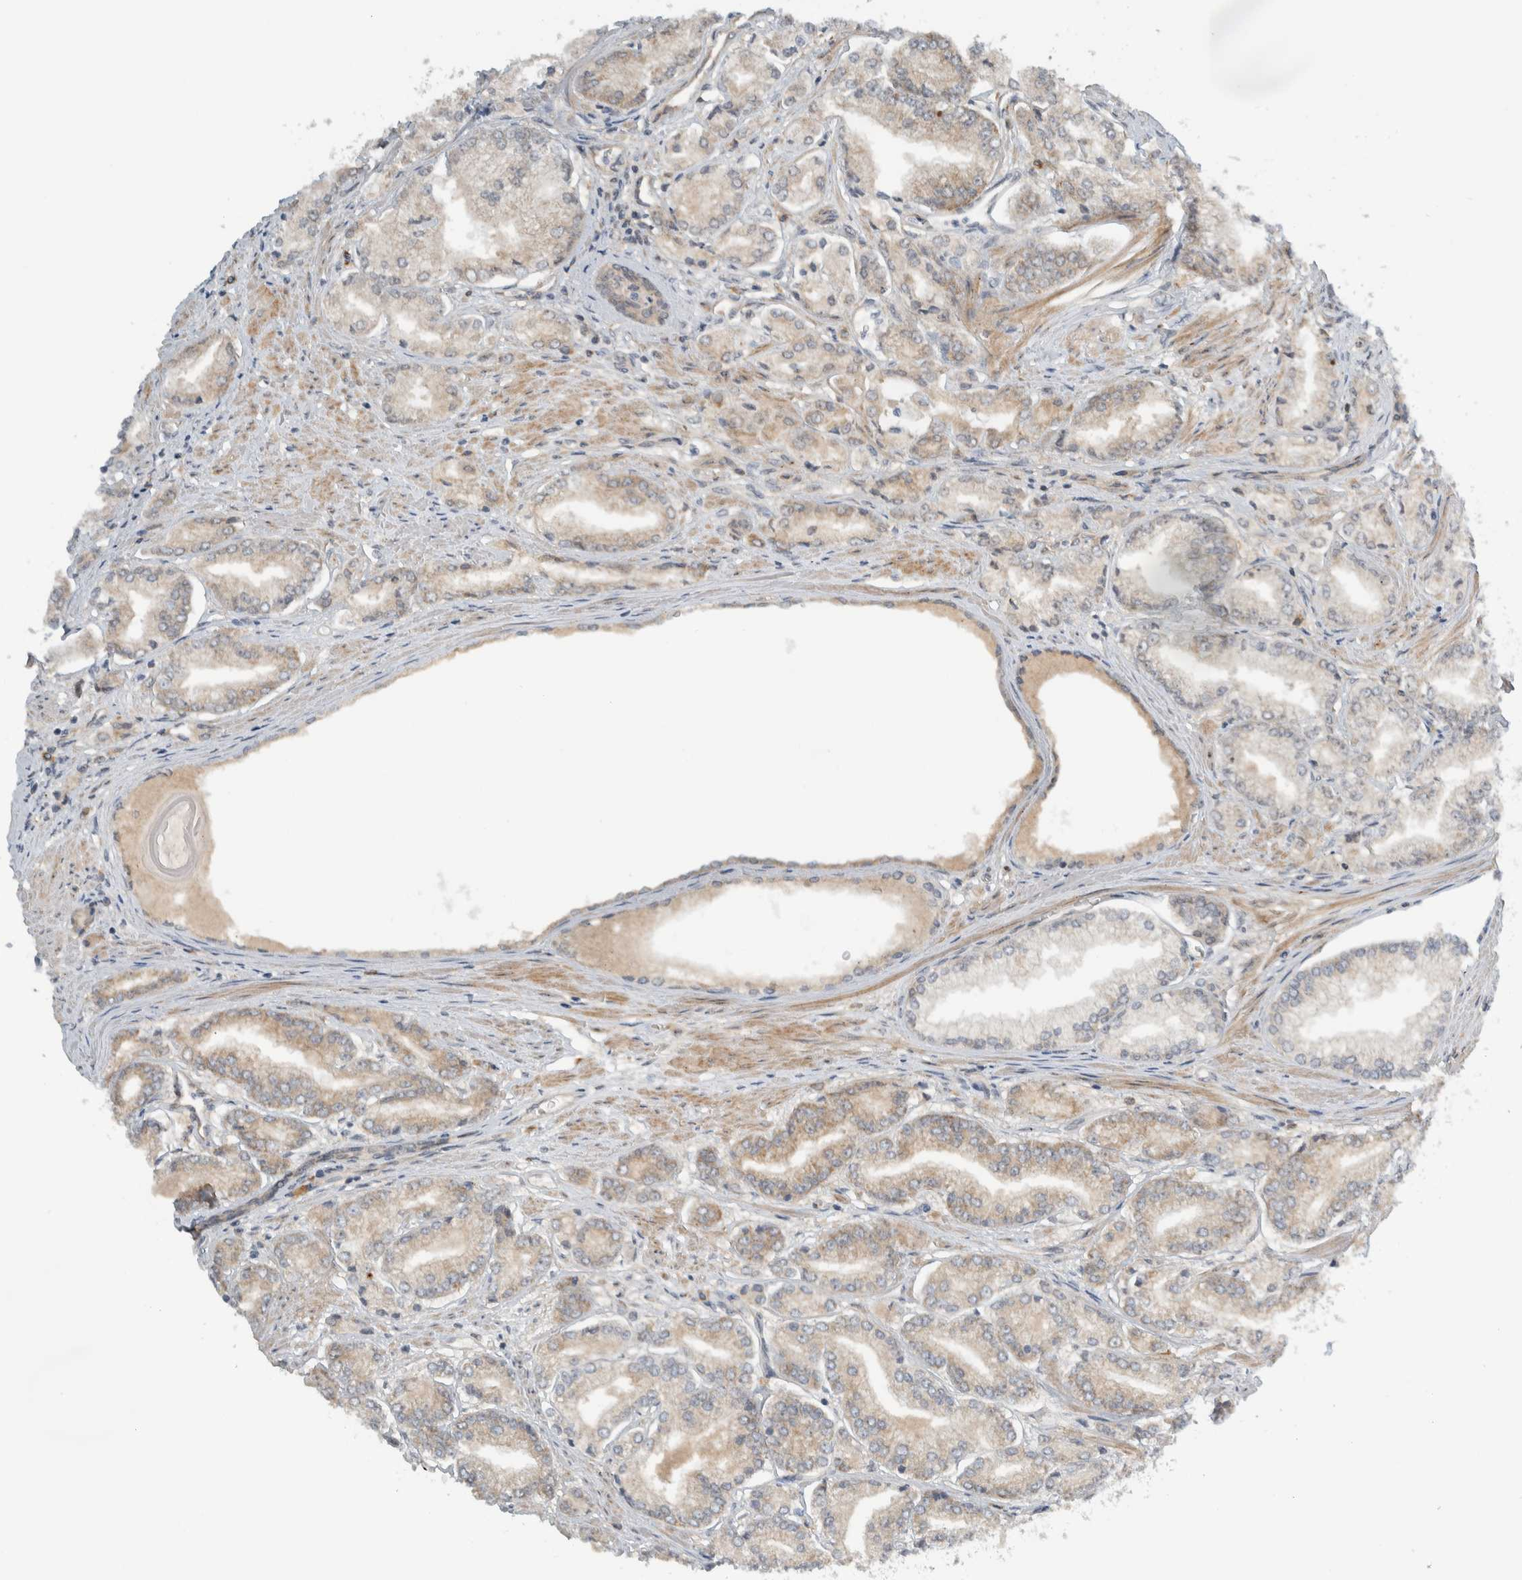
{"staining": {"intensity": "weak", "quantity": ">75%", "location": "cytoplasmic/membranous"}, "tissue": "prostate cancer", "cell_type": "Tumor cells", "image_type": "cancer", "snomed": [{"axis": "morphology", "description": "Adenocarcinoma, Low grade"}, {"axis": "topography", "description": "Prostate"}], "caption": "The immunohistochemical stain shows weak cytoplasmic/membranous expression in tumor cells of prostate cancer tissue.", "gene": "MPRIP", "patient": {"sex": "male", "age": 52}}